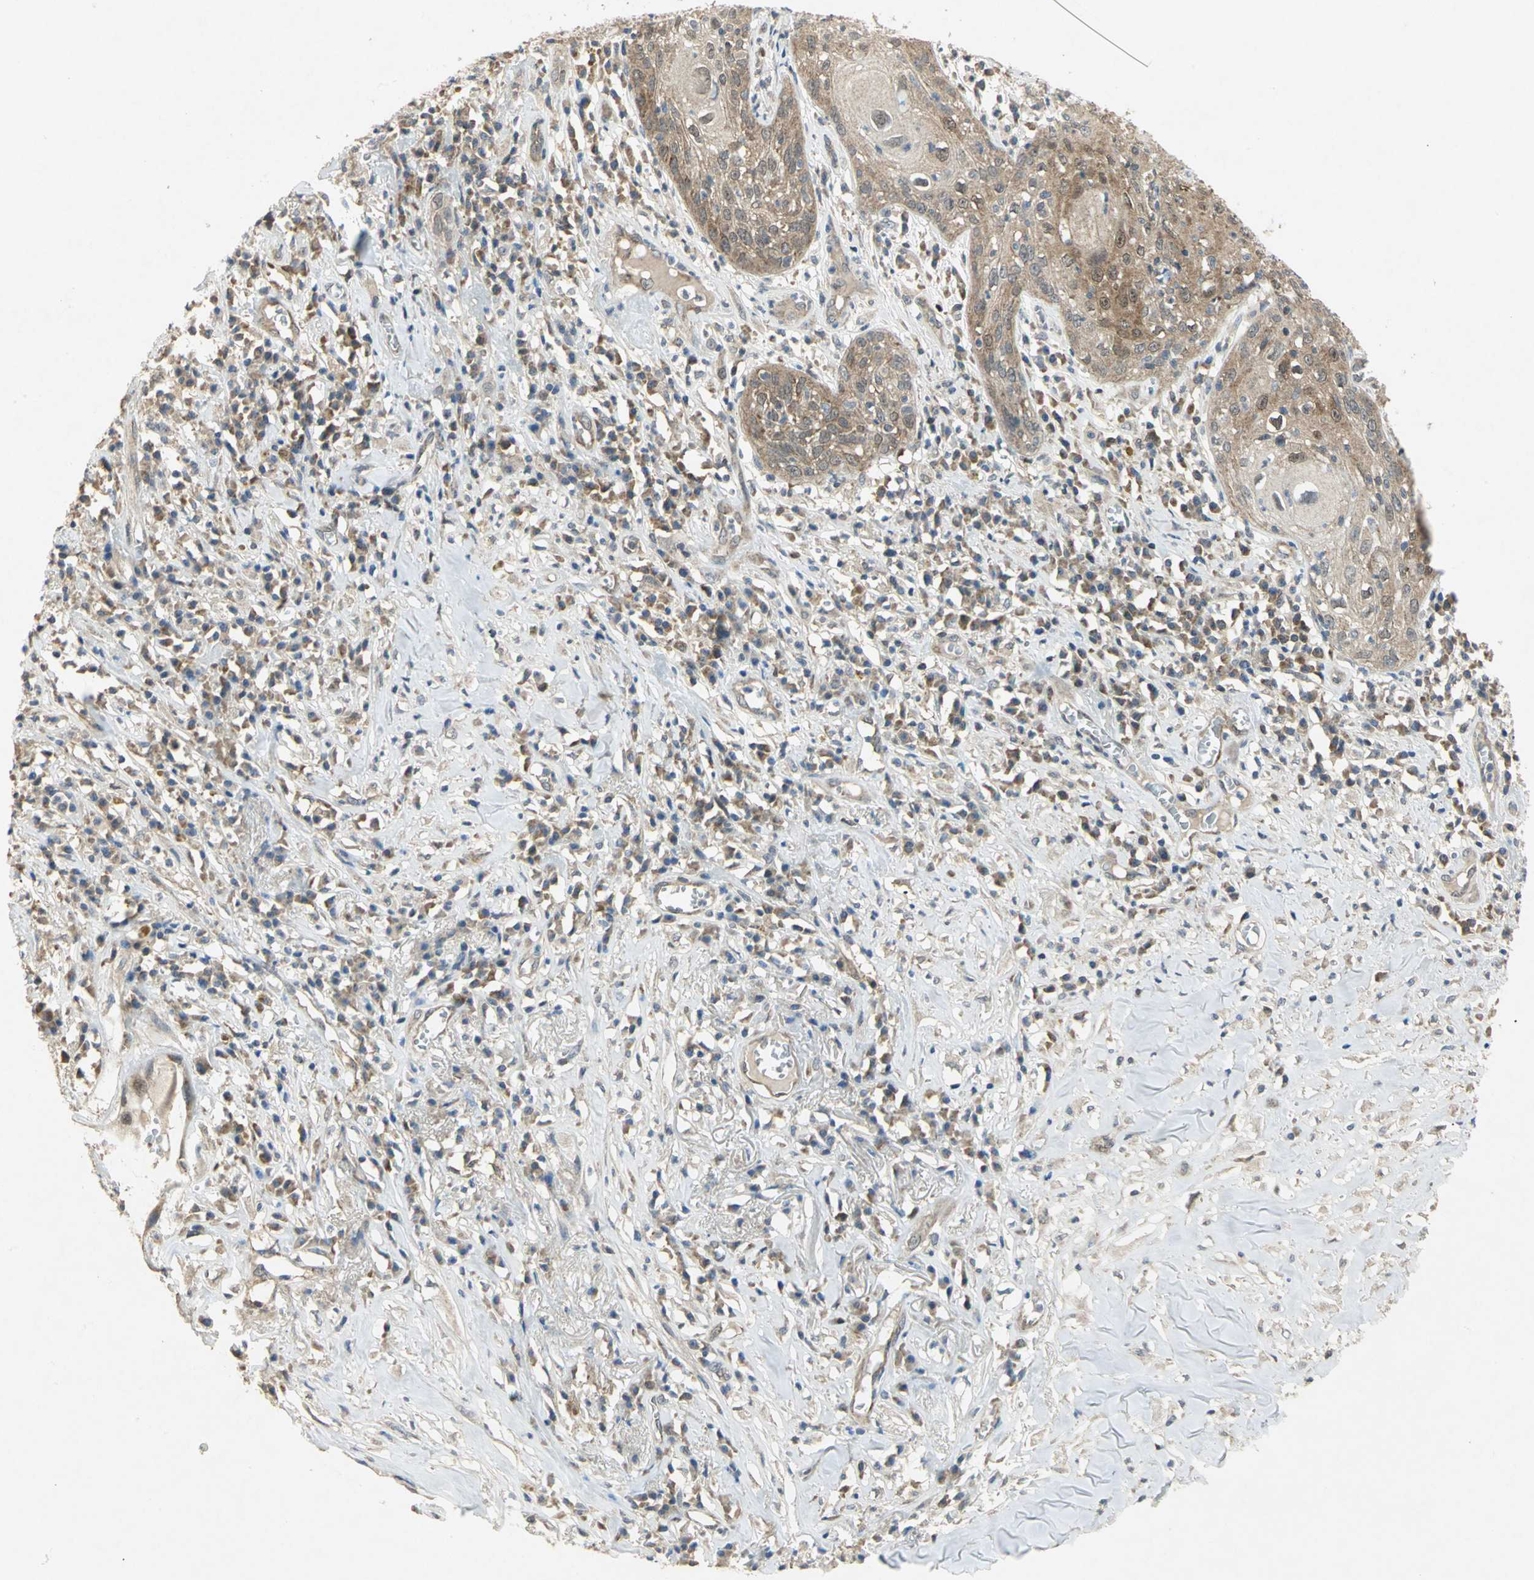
{"staining": {"intensity": "weak", "quantity": ">75%", "location": "cytoplasmic/membranous"}, "tissue": "skin cancer", "cell_type": "Tumor cells", "image_type": "cancer", "snomed": [{"axis": "morphology", "description": "Squamous cell carcinoma, NOS"}, {"axis": "topography", "description": "Skin"}], "caption": "Skin squamous cell carcinoma stained with immunohistochemistry (IHC) reveals weak cytoplasmic/membranous staining in about >75% of tumor cells.", "gene": "PPIA", "patient": {"sex": "male", "age": 65}}